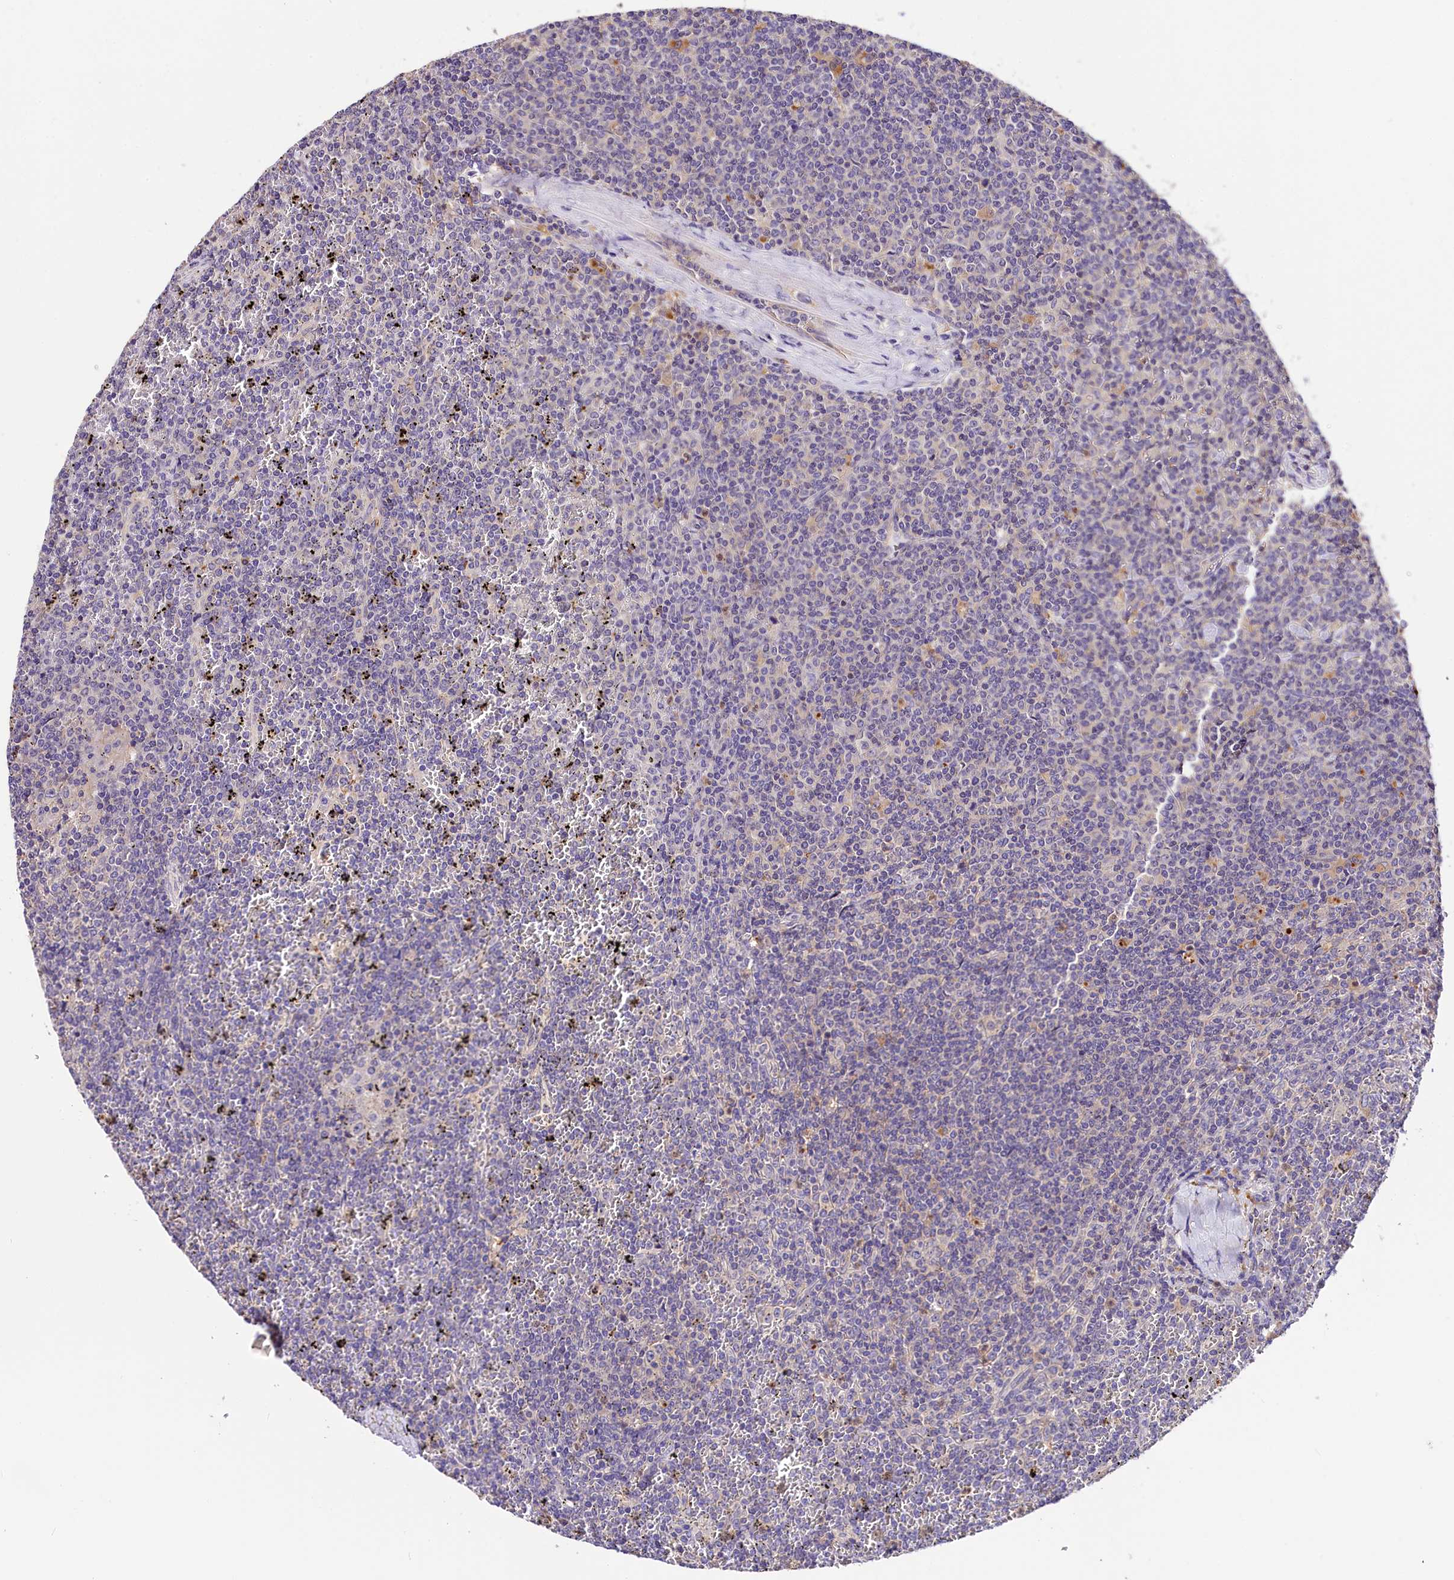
{"staining": {"intensity": "negative", "quantity": "none", "location": "none"}, "tissue": "lymphoma", "cell_type": "Tumor cells", "image_type": "cancer", "snomed": [{"axis": "morphology", "description": "Malignant lymphoma, non-Hodgkin's type, Low grade"}, {"axis": "topography", "description": "Spleen"}], "caption": "Malignant lymphoma, non-Hodgkin's type (low-grade) was stained to show a protein in brown. There is no significant positivity in tumor cells.", "gene": "ARMC6", "patient": {"sex": "female", "age": 19}}